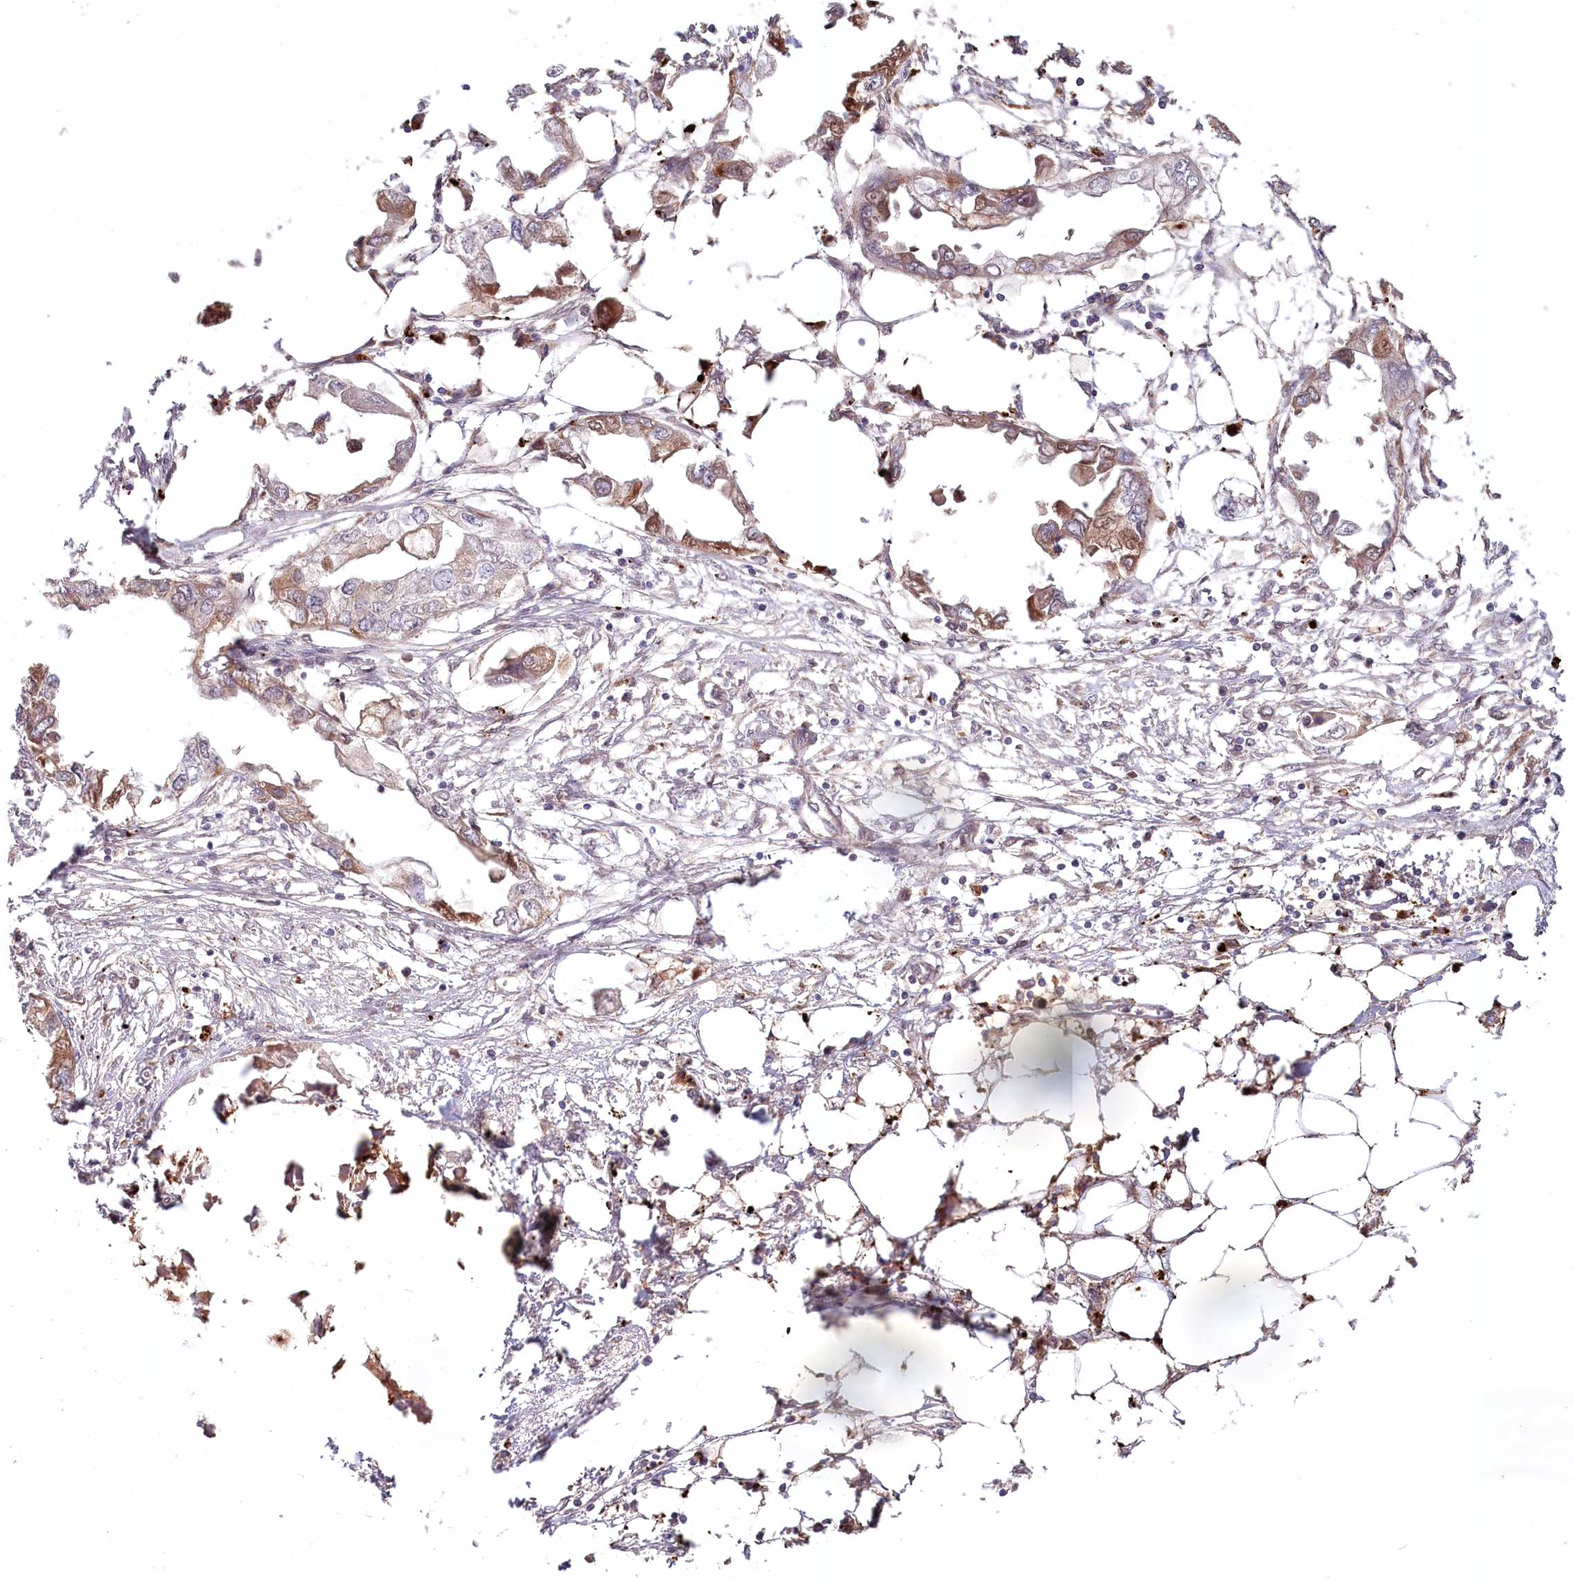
{"staining": {"intensity": "moderate", "quantity": ">75%", "location": "cytoplasmic/membranous"}, "tissue": "endometrial cancer", "cell_type": "Tumor cells", "image_type": "cancer", "snomed": [{"axis": "morphology", "description": "Adenocarcinoma, NOS"}, {"axis": "morphology", "description": "Adenocarcinoma, metastatic, NOS"}, {"axis": "topography", "description": "Adipose tissue"}, {"axis": "topography", "description": "Endometrium"}], "caption": "DAB (3,3'-diaminobenzidine) immunohistochemical staining of endometrial adenocarcinoma demonstrates moderate cytoplasmic/membranous protein positivity in approximately >75% of tumor cells. (Brightfield microscopy of DAB IHC at high magnification).", "gene": "PSAPL1", "patient": {"sex": "female", "age": 67}}